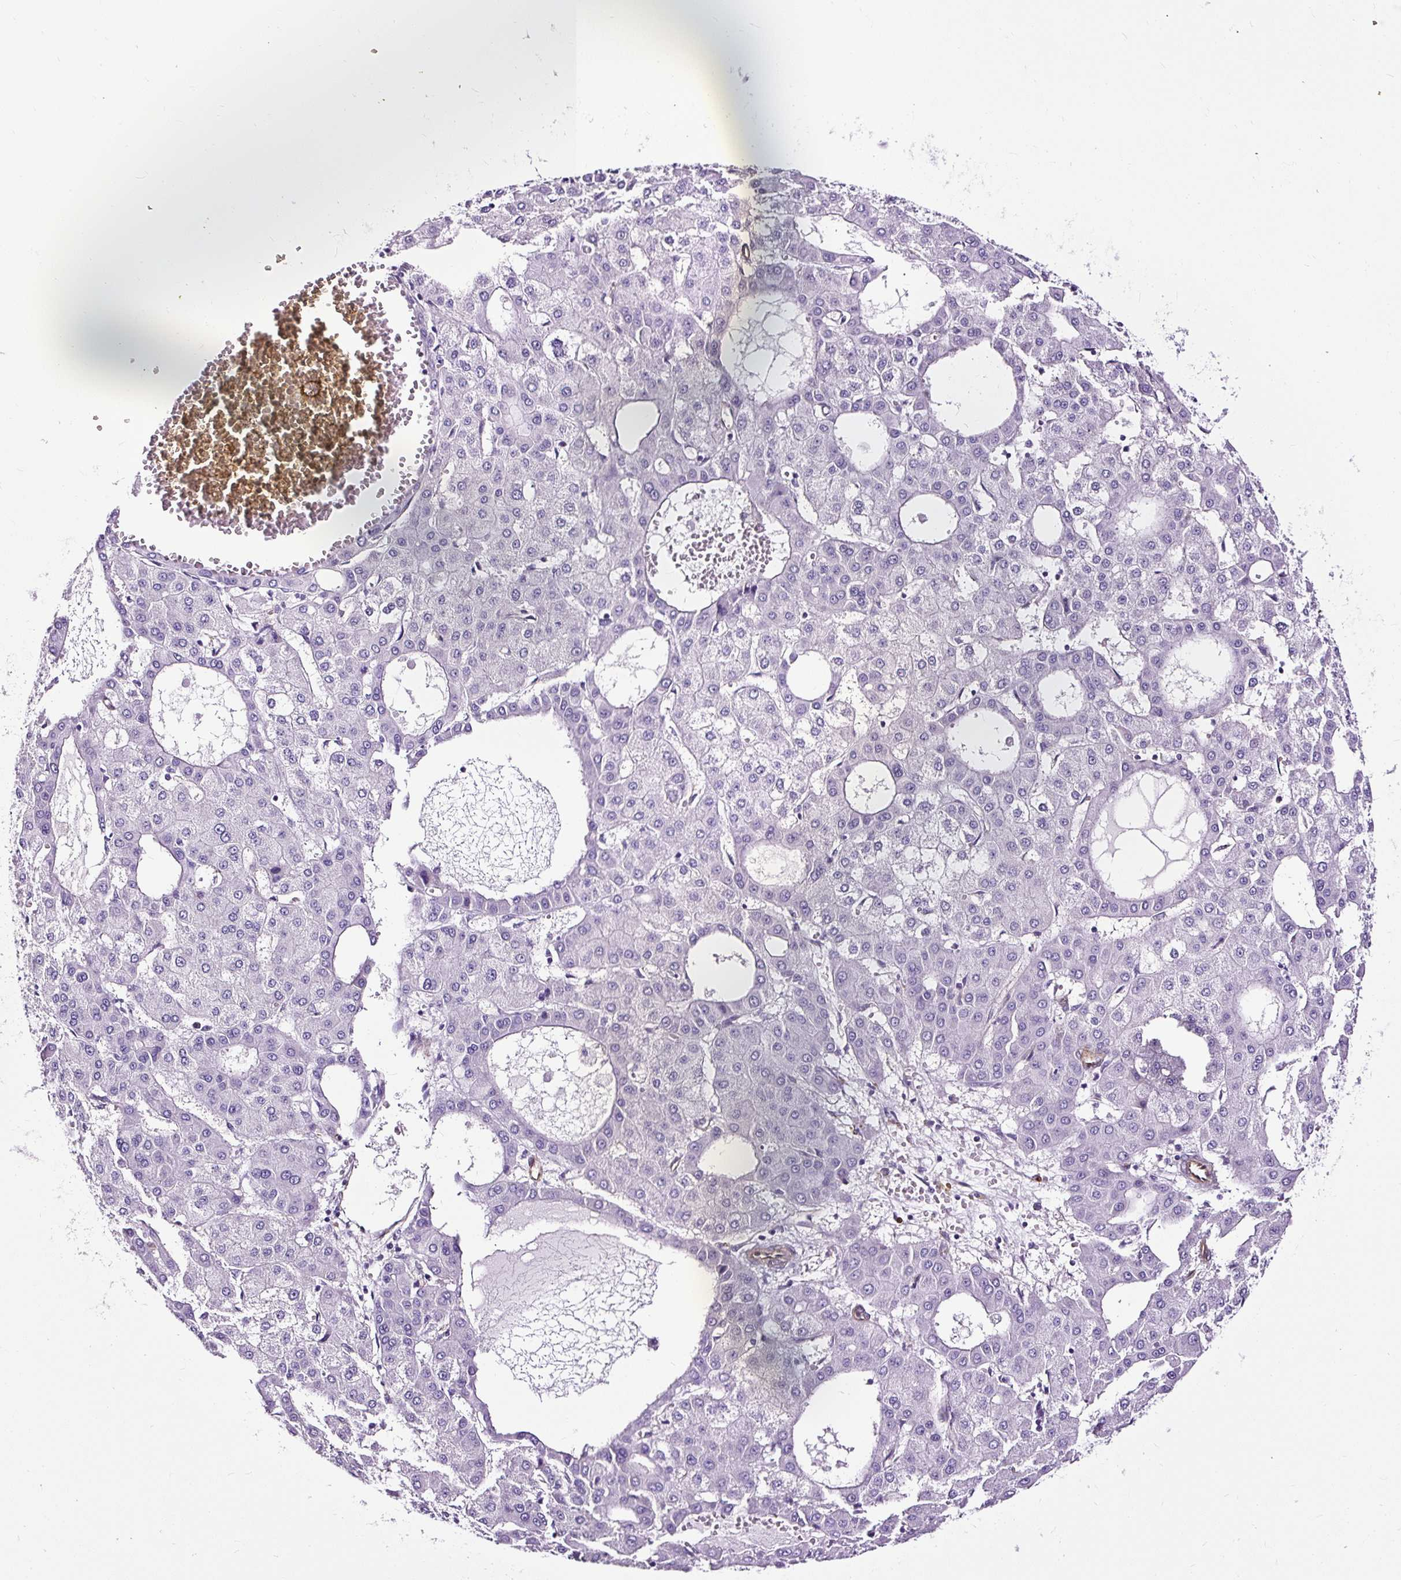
{"staining": {"intensity": "negative", "quantity": "none", "location": "none"}, "tissue": "liver cancer", "cell_type": "Tumor cells", "image_type": "cancer", "snomed": [{"axis": "morphology", "description": "Carcinoma, Hepatocellular, NOS"}, {"axis": "topography", "description": "Liver"}], "caption": "An immunohistochemistry (IHC) histopathology image of liver hepatocellular carcinoma is shown. There is no staining in tumor cells of liver hepatocellular carcinoma.", "gene": "SLC7A8", "patient": {"sex": "male", "age": 47}}